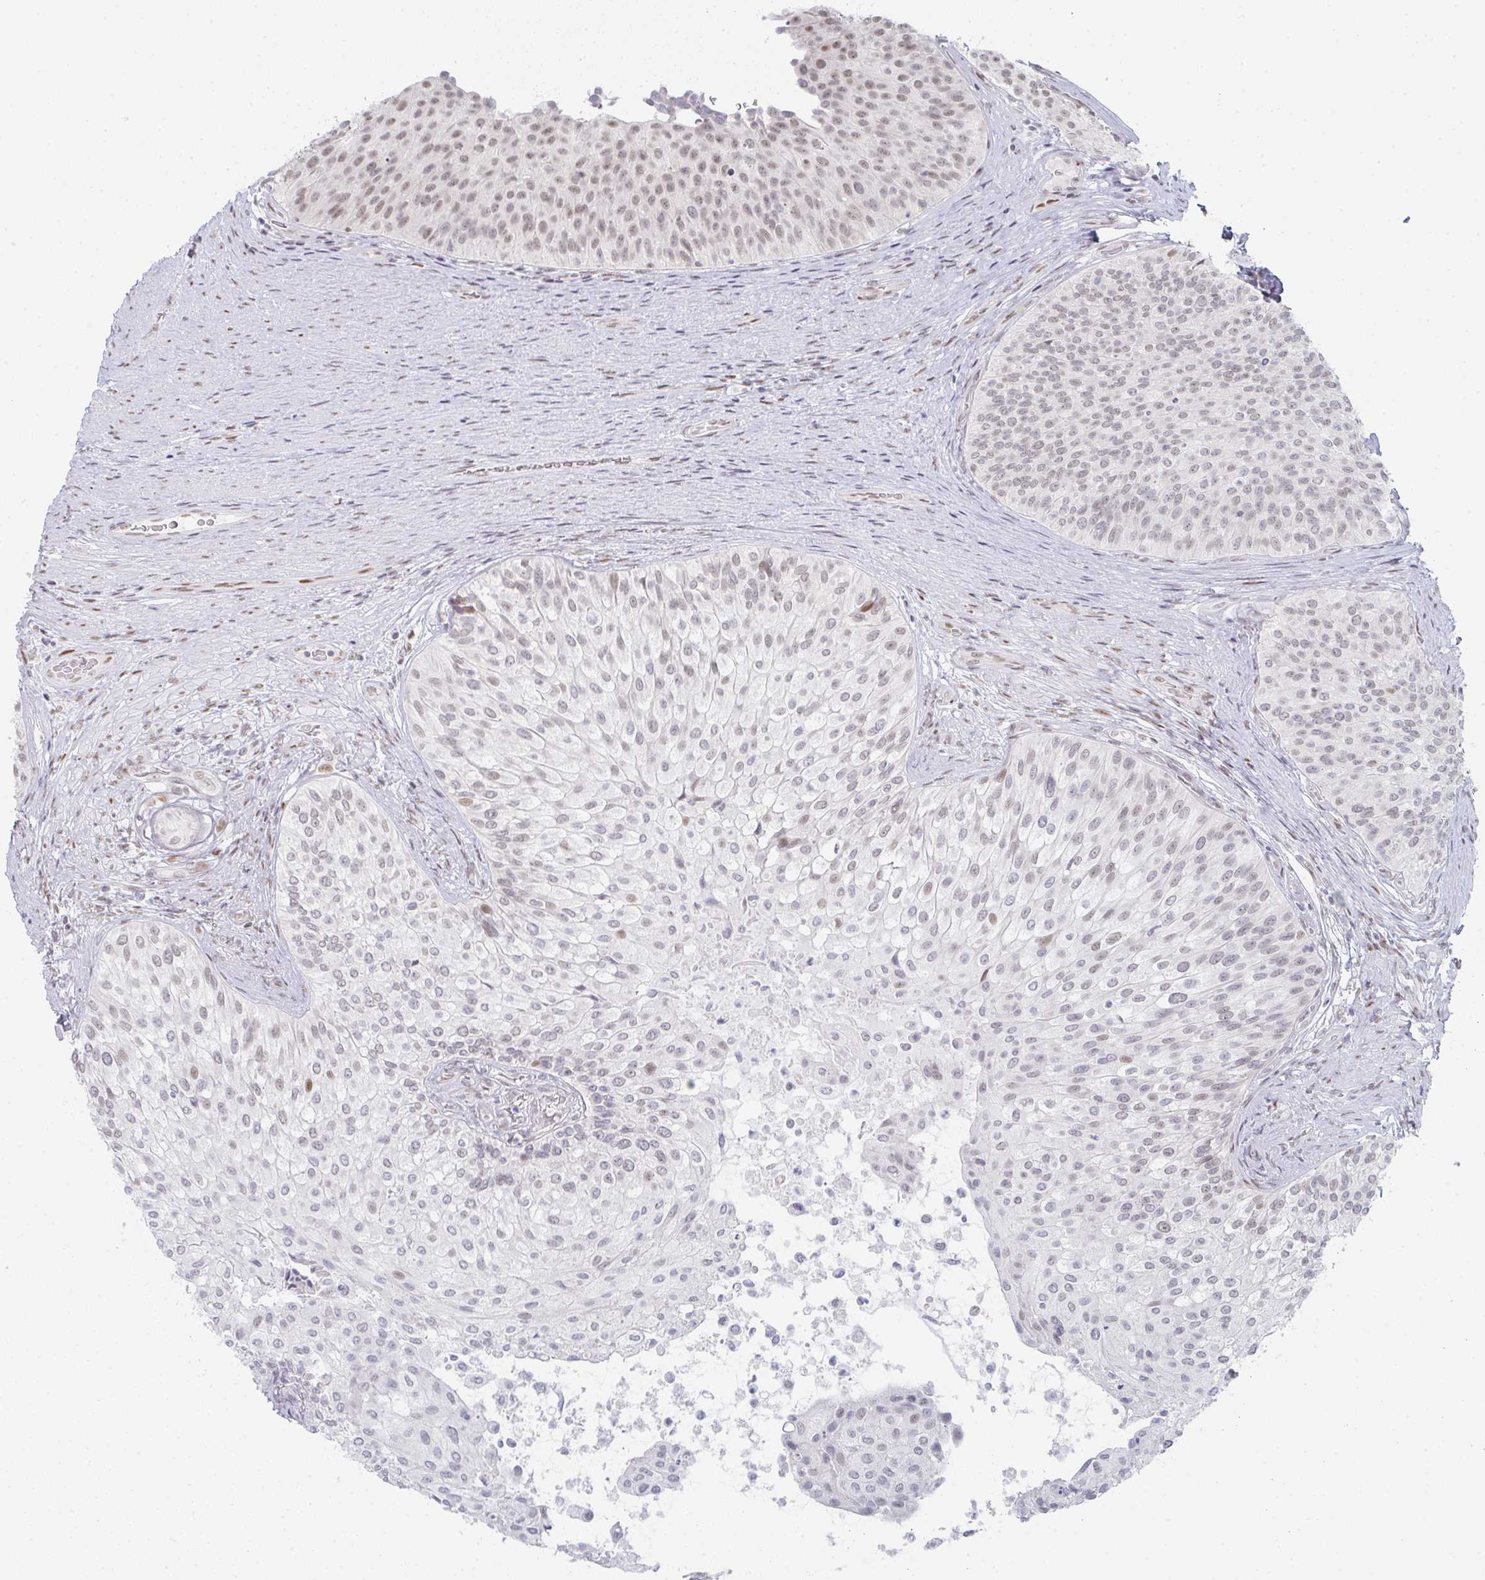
{"staining": {"intensity": "moderate", "quantity": "25%-75%", "location": "nuclear"}, "tissue": "urinary bladder", "cell_type": "Urothelial cells", "image_type": "normal", "snomed": [{"axis": "morphology", "description": "Normal tissue, NOS"}, {"axis": "topography", "description": "Urinary bladder"}, {"axis": "topography", "description": "Prostate"}], "caption": "Urinary bladder stained for a protein (brown) reveals moderate nuclear positive positivity in about 25%-75% of urothelial cells.", "gene": "POU2AF2", "patient": {"sex": "male", "age": 77}}